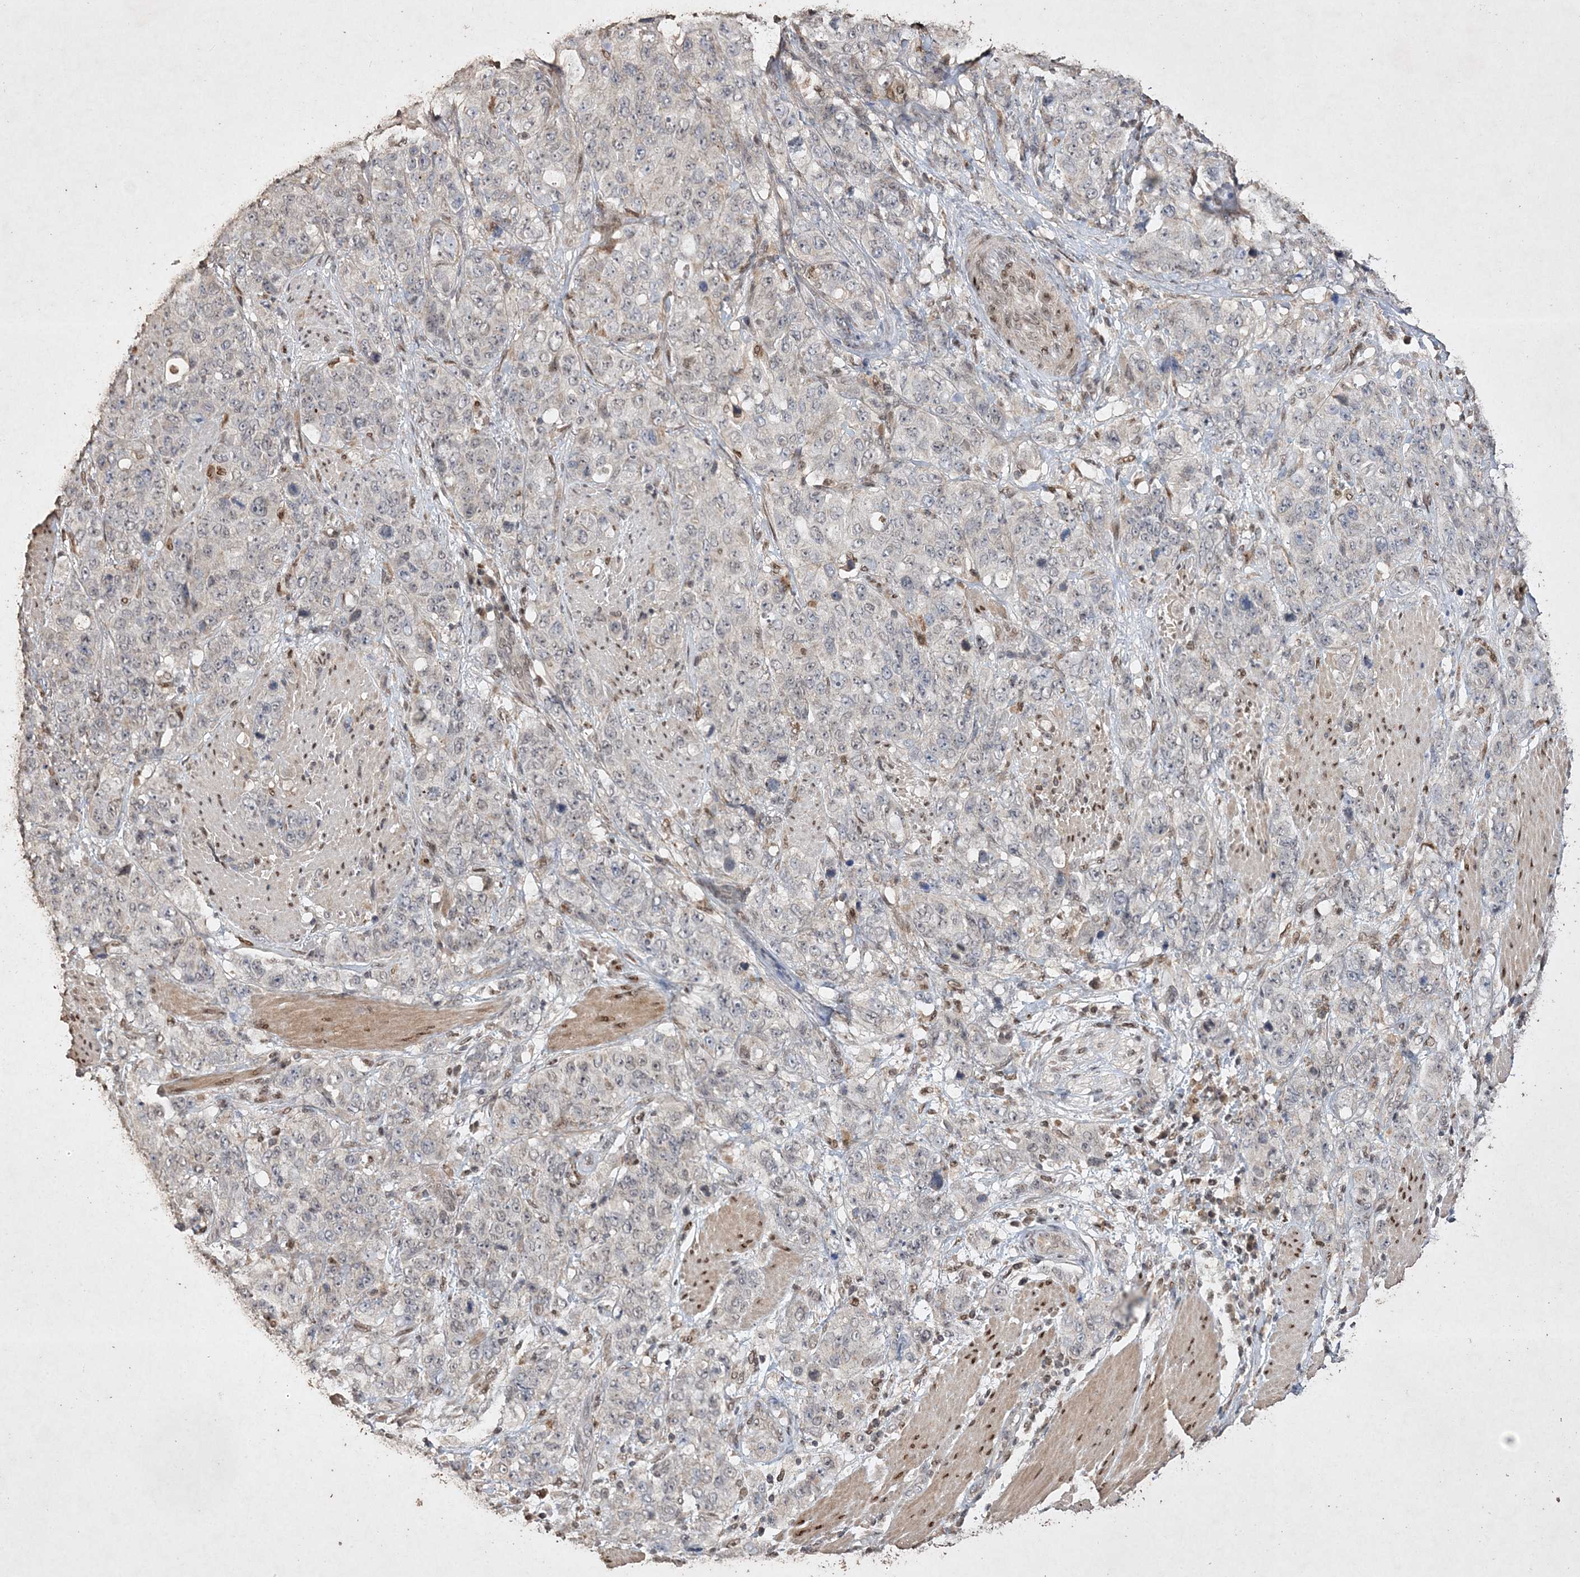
{"staining": {"intensity": "negative", "quantity": "none", "location": "none"}, "tissue": "stomach cancer", "cell_type": "Tumor cells", "image_type": "cancer", "snomed": [{"axis": "morphology", "description": "Adenocarcinoma, NOS"}, {"axis": "topography", "description": "Stomach"}], "caption": "The micrograph exhibits no significant positivity in tumor cells of stomach adenocarcinoma.", "gene": "C3orf38", "patient": {"sex": "male", "age": 48}}